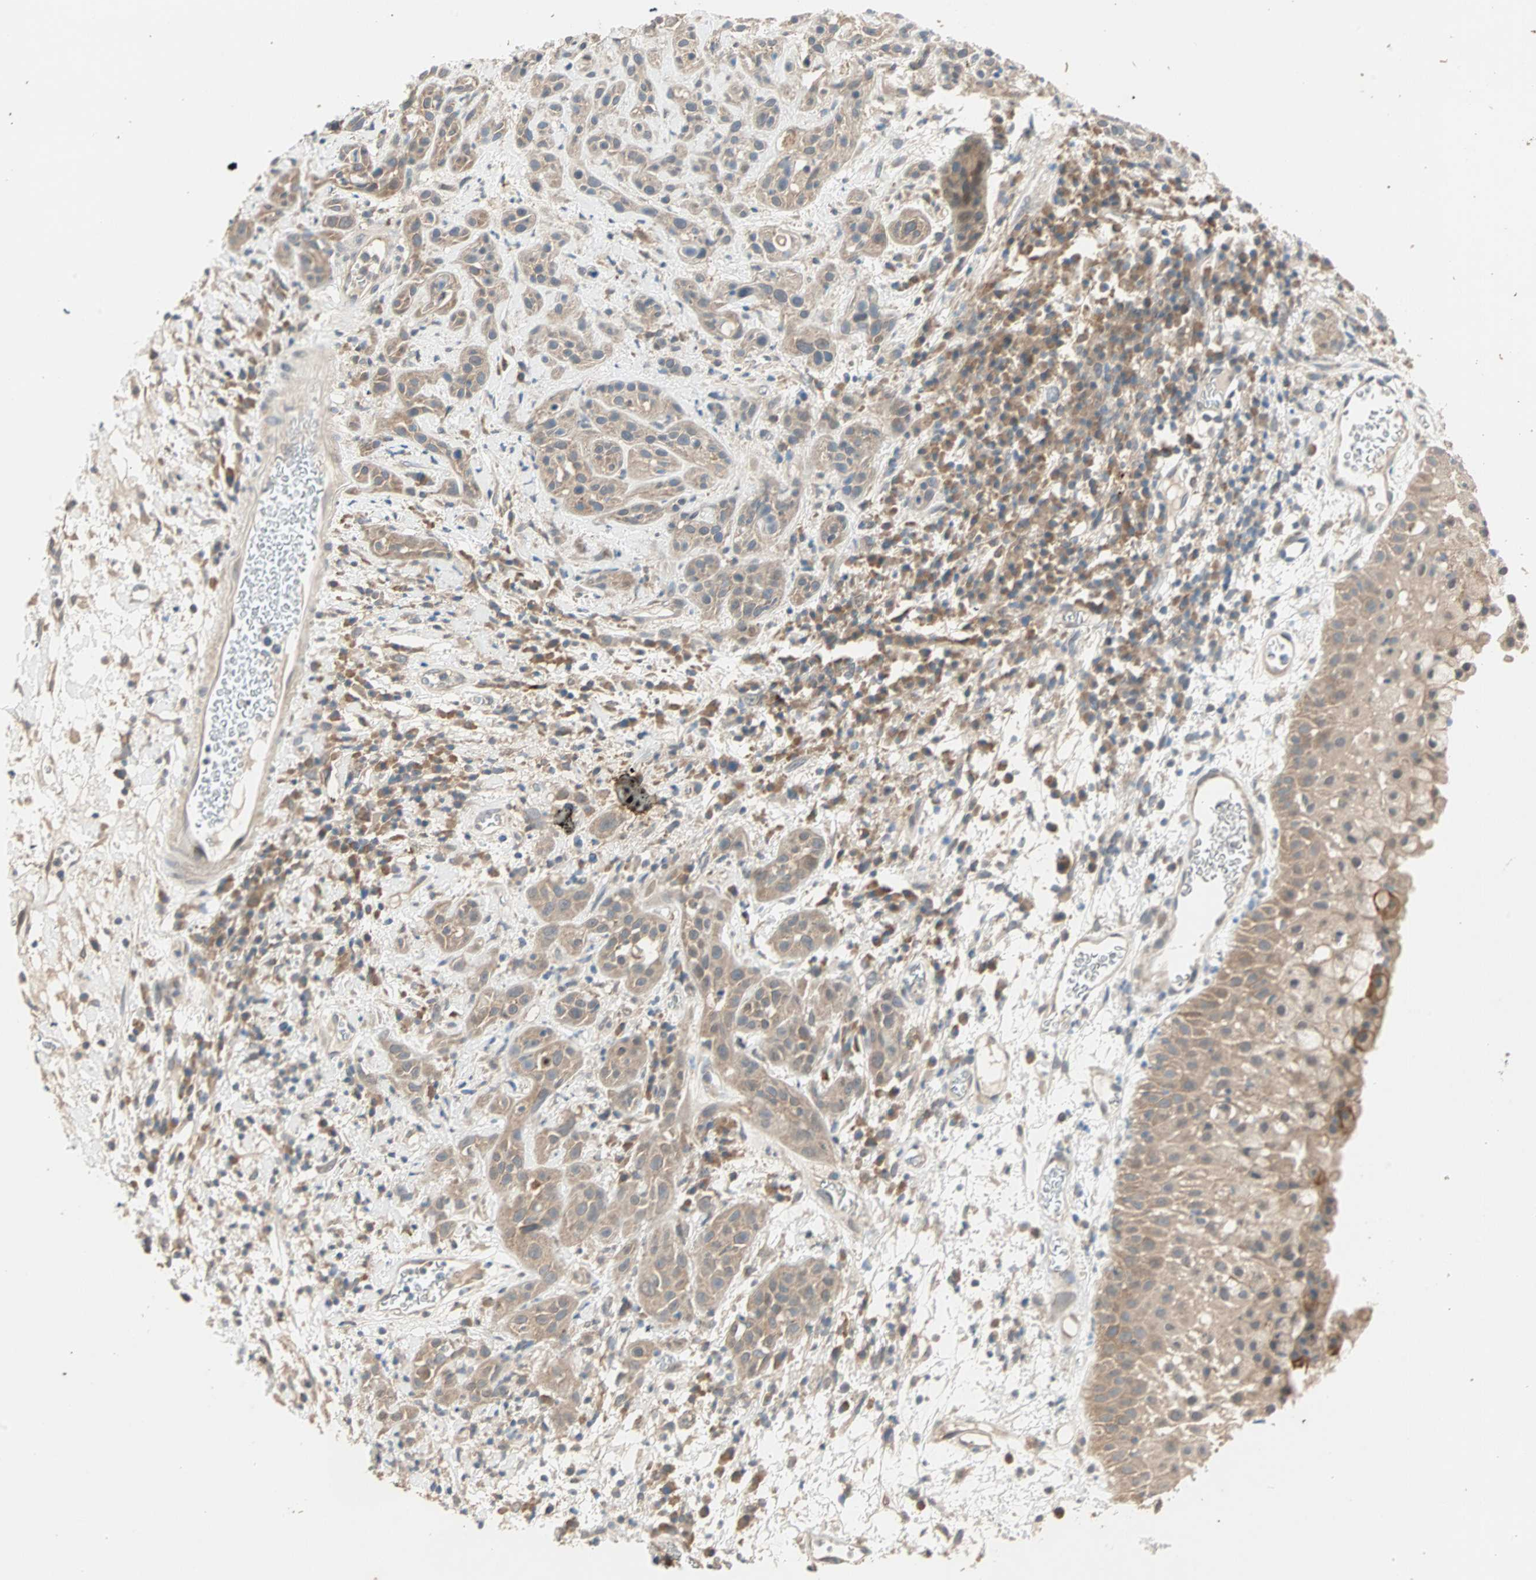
{"staining": {"intensity": "moderate", "quantity": ">75%", "location": "cytoplasmic/membranous"}, "tissue": "head and neck cancer", "cell_type": "Tumor cells", "image_type": "cancer", "snomed": [{"axis": "morphology", "description": "Squamous cell carcinoma, NOS"}, {"axis": "topography", "description": "Head-Neck"}], "caption": "Head and neck cancer (squamous cell carcinoma) was stained to show a protein in brown. There is medium levels of moderate cytoplasmic/membranous expression in about >75% of tumor cells. Using DAB (brown) and hematoxylin (blue) stains, captured at high magnification using brightfield microscopy.", "gene": "TTF2", "patient": {"sex": "male", "age": 62}}